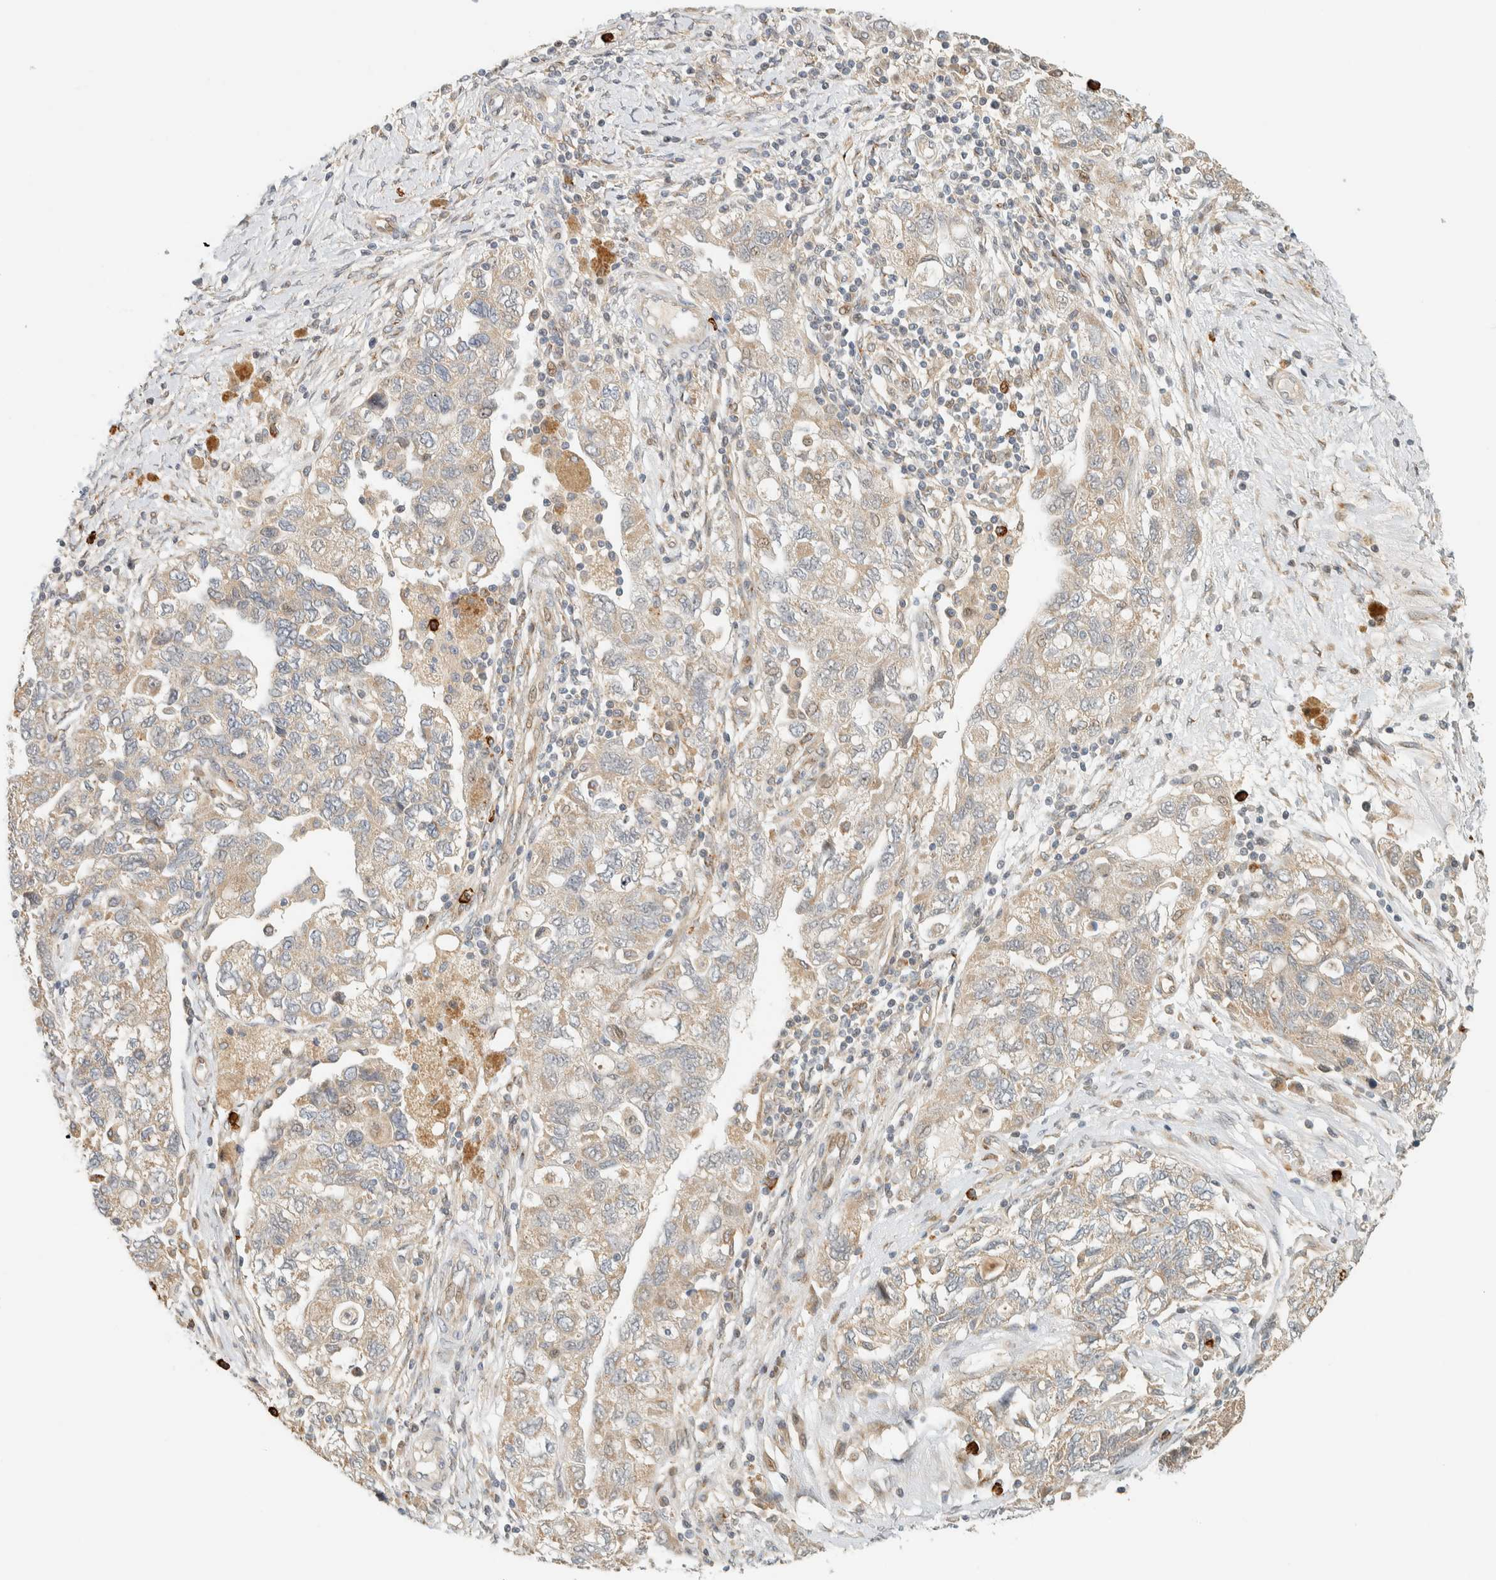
{"staining": {"intensity": "weak", "quantity": ">75%", "location": "cytoplasmic/membranous"}, "tissue": "ovarian cancer", "cell_type": "Tumor cells", "image_type": "cancer", "snomed": [{"axis": "morphology", "description": "Carcinoma, NOS"}, {"axis": "morphology", "description": "Cystadenocarcinoma, serous, NOS"}, {"axis": "topography", "description": "Ovary"}], "caption": "Protein staining exhibits weak cytoplasmic/membranous positivity in approximately >75% of tumor cells in carcinoma (ovarian).", "gene": "CCDC171", "patient": {"sex": "female", "age": 69}}